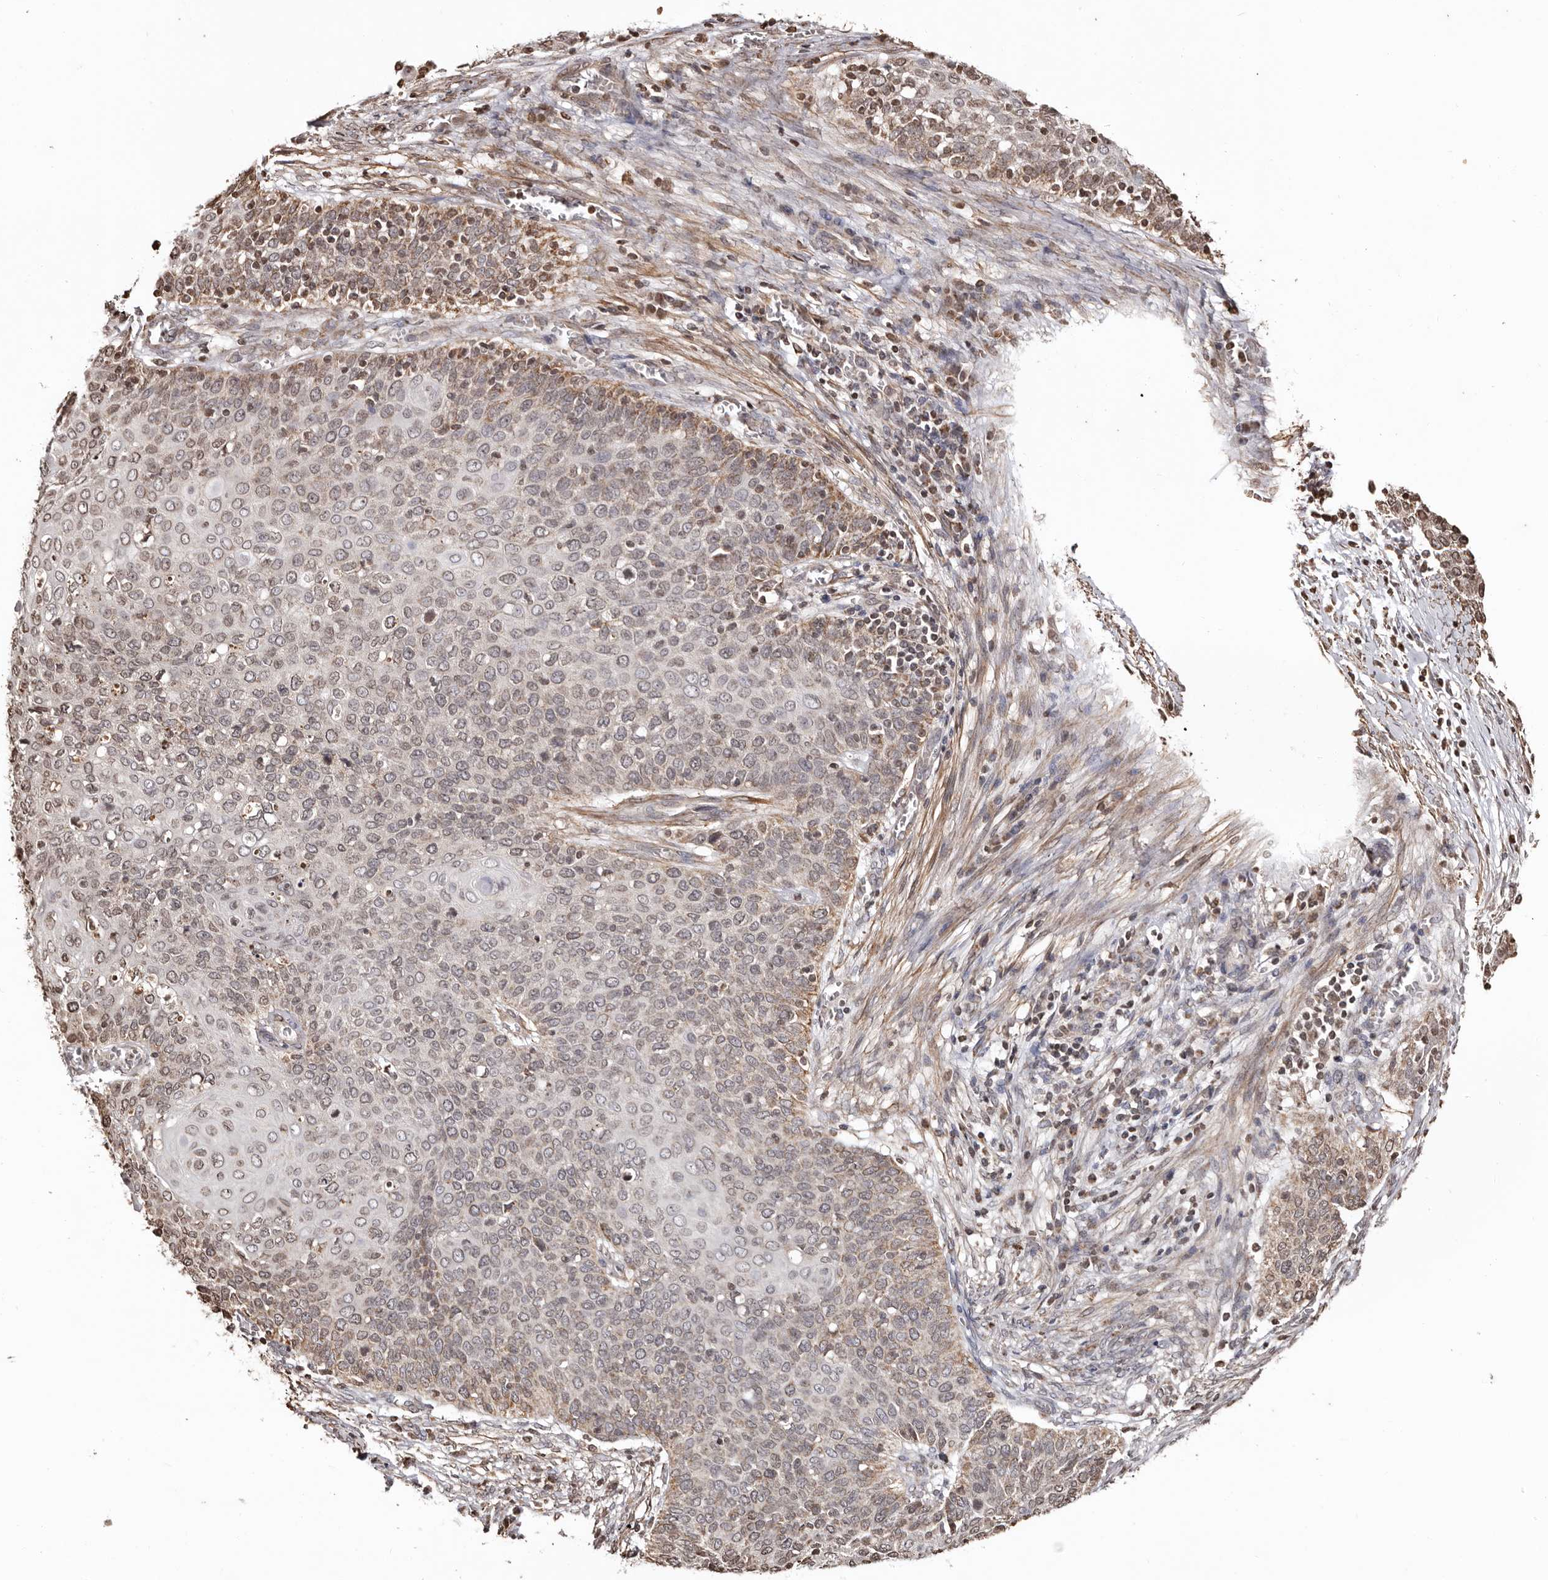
{"staining": {"intensity": "moderate", "quantity": "25%-75%", "location": "cytoplasmic/membranous"}, "tissue": "cervical cancer", "cell_type": "Tumor cells", "image_type": "cancer", "snomed": [{"axis": "morphology", "description": "Squamous cell carcinoma, NOS"}, {"axis": "topography", "description": "Cervix"}], "caption": "DAB (3,3'-diaminobenzidine) immunohistochemical staining of human cervical cancer reveals moderate cytoplasmic/membranous protein expression in approximately 25%-75% of tumor cells.", "gene": "CCDC190", "patient": {"sex": "female", "age": 39}}